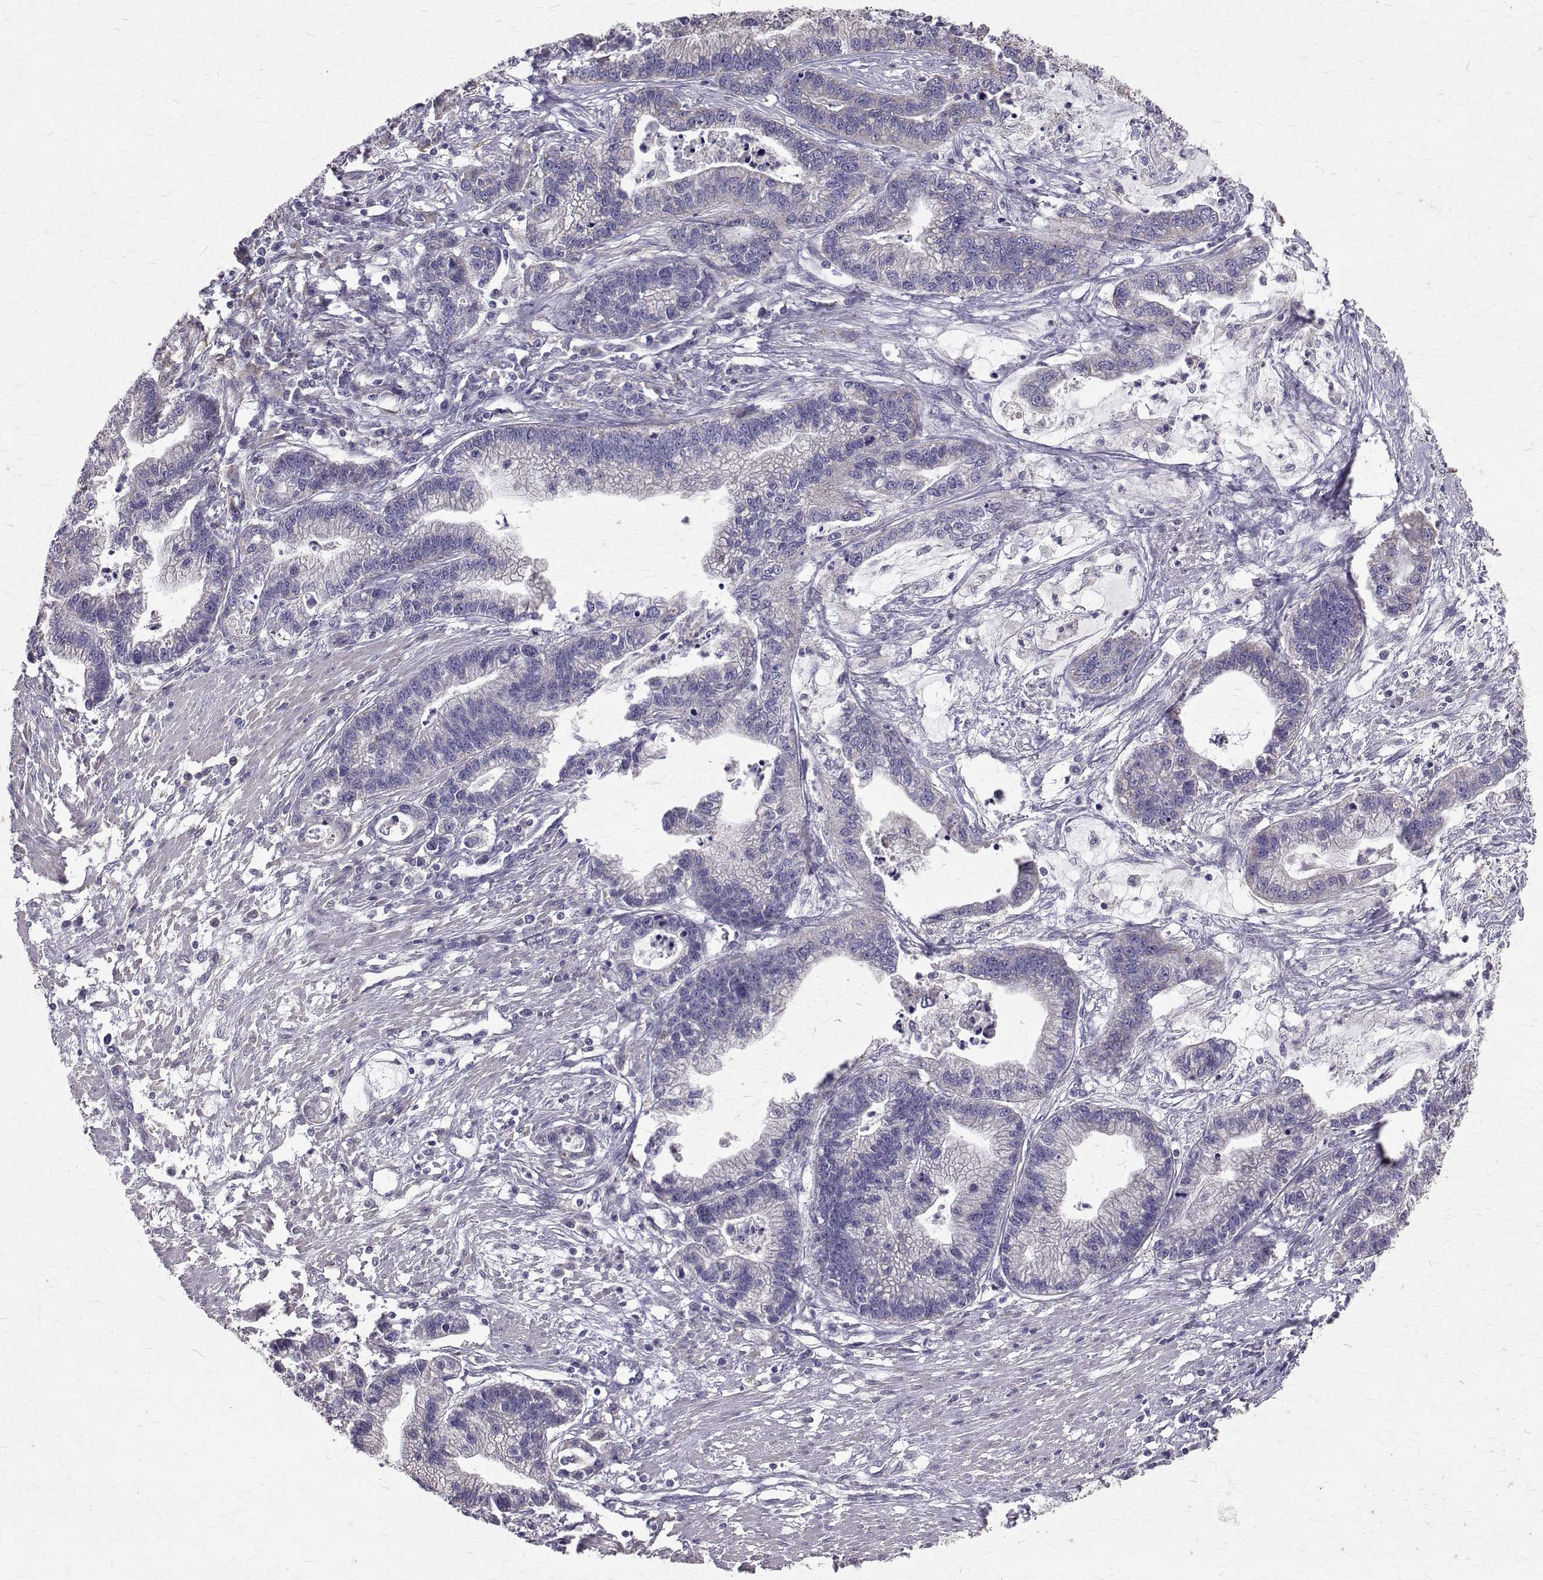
{"staining": {"intensity": "negative", "quantity": "none", "location": "none"}, "tissue": "stomach cancer", "cell_type": "Tumor cells", "image_type": "cancer", "snomed": [{"axis": "morphology", "description": "Adenocarcinoma, NOS"}, {"axis": "topography", "description": "Stomach"}], "caption": "Photomicrograph shows no significant protein positivity in tumor cells of stomach cancer. (IHC, brightfield microscopy, high magnification).", "gene": "CCDC89", "patient": {"sex": "male", "age": 83}}